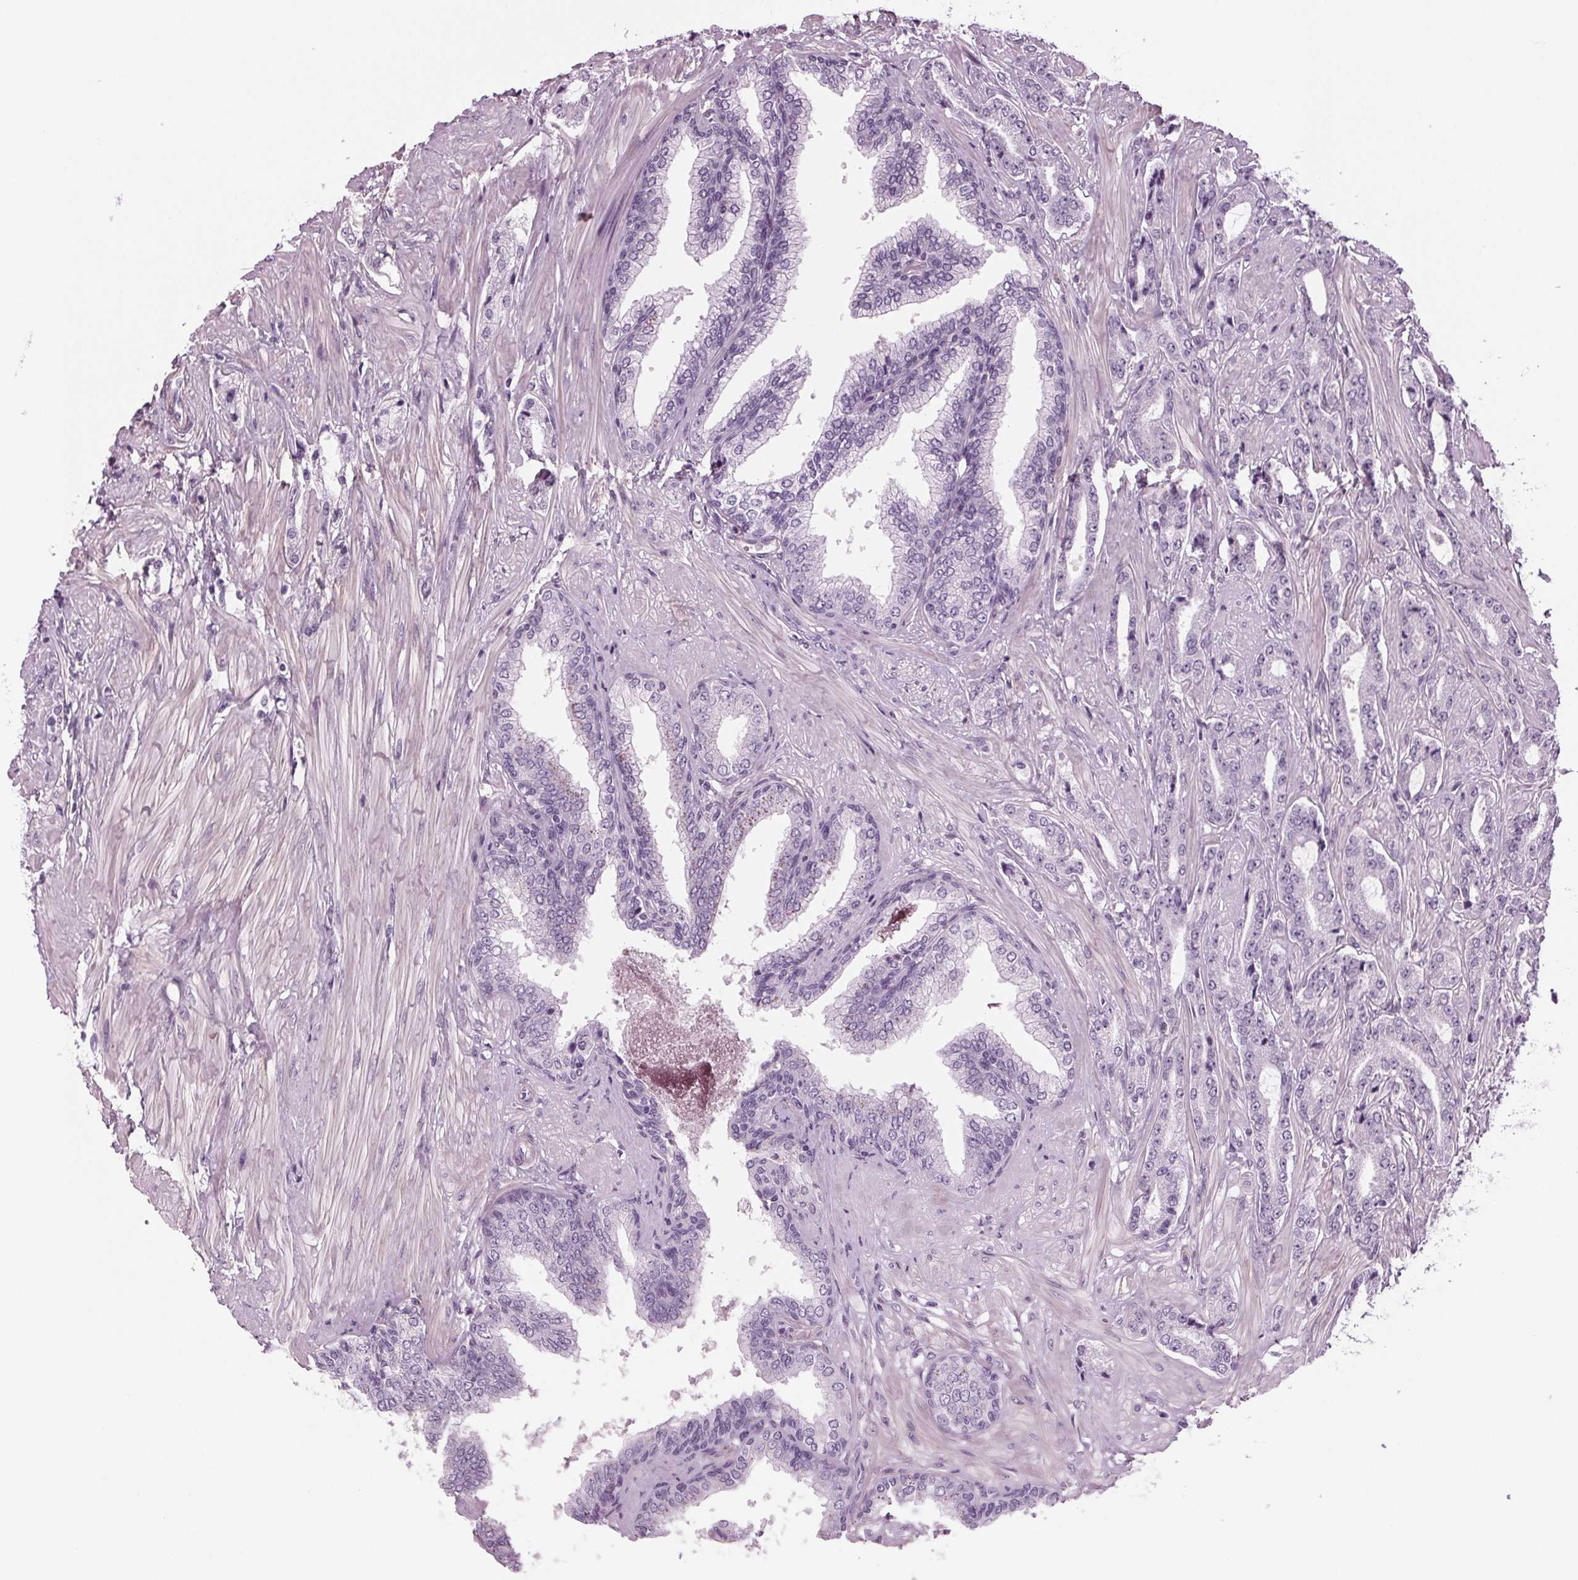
{"staining": {"intensity": "negative", "quantity": "none", "location": "none"}, "tissue": "prostate cancer", "cell_type": "Tumor cells", "image_type": "cancer", "snomed": [{"axis": "morphology", "description": "Adenocarcinoma, Low grade"}, {"axis": "topography", "description": "Prostate"}], "caption": "Prostate cancer was stained to show a protein in brown. There is no significant staining in tumor cells.", "gene": "BHLHE22", "patient": {"sex": "male", "age": 55}}